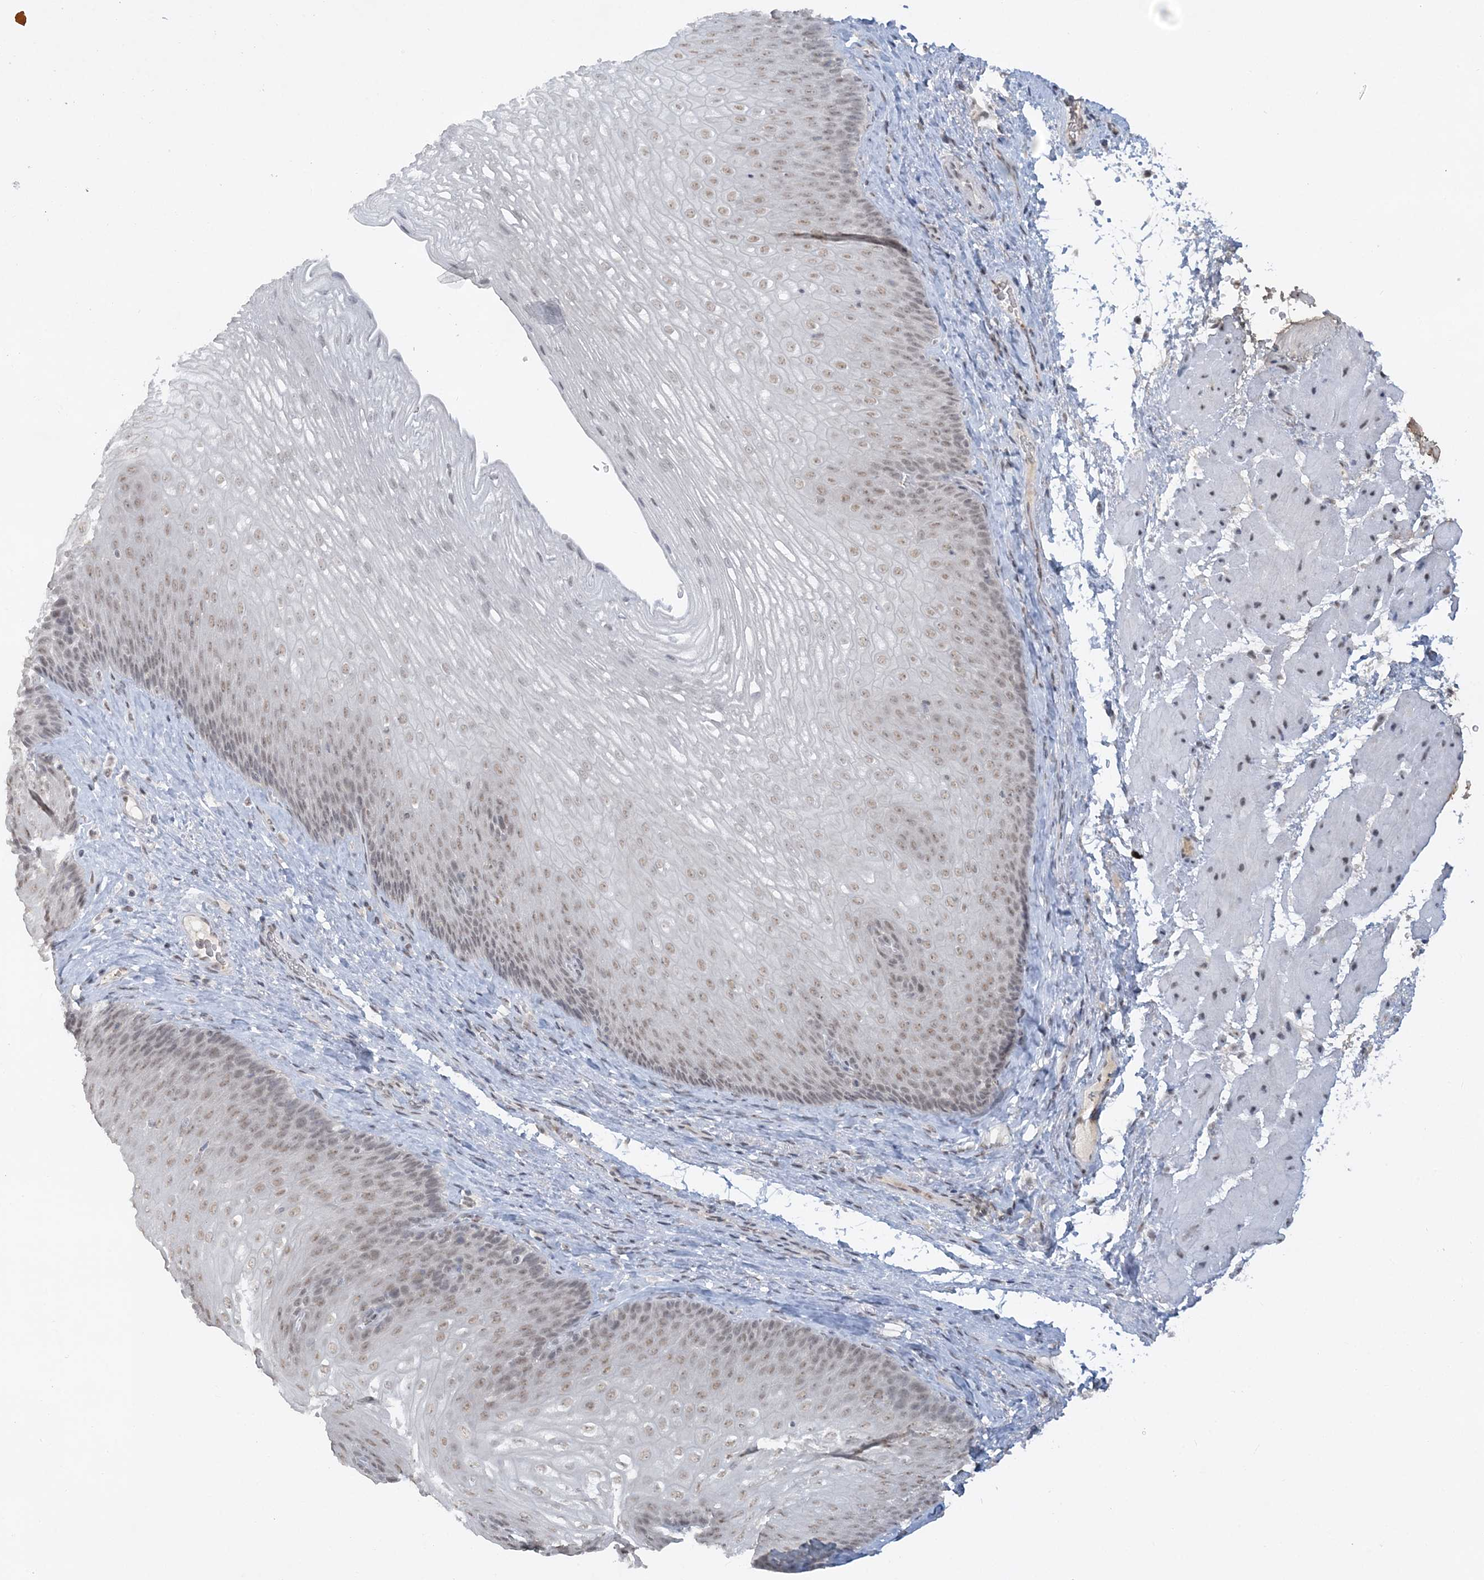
{"staining": {"intensity": "weak", "quantity": "25%-75%", "location": "nuclear"}, "tissue": "esophagus", "cell_type": "Squamous epithelial cells", "image_type": "normal", "snomed": [{"axis": "morphology", "description": "Normal tissue, NOS"}, {"axis": "topography", "description": "Esophagus"}], "caption": "This image shows immunohistochemistry staining of unremarkable esophagus, with low weak nuclear staining in approximately 25%-75% of squamous epithelial cells.", "gene": "KMT2D", "patient": {"sex": "female", "age": 66}}